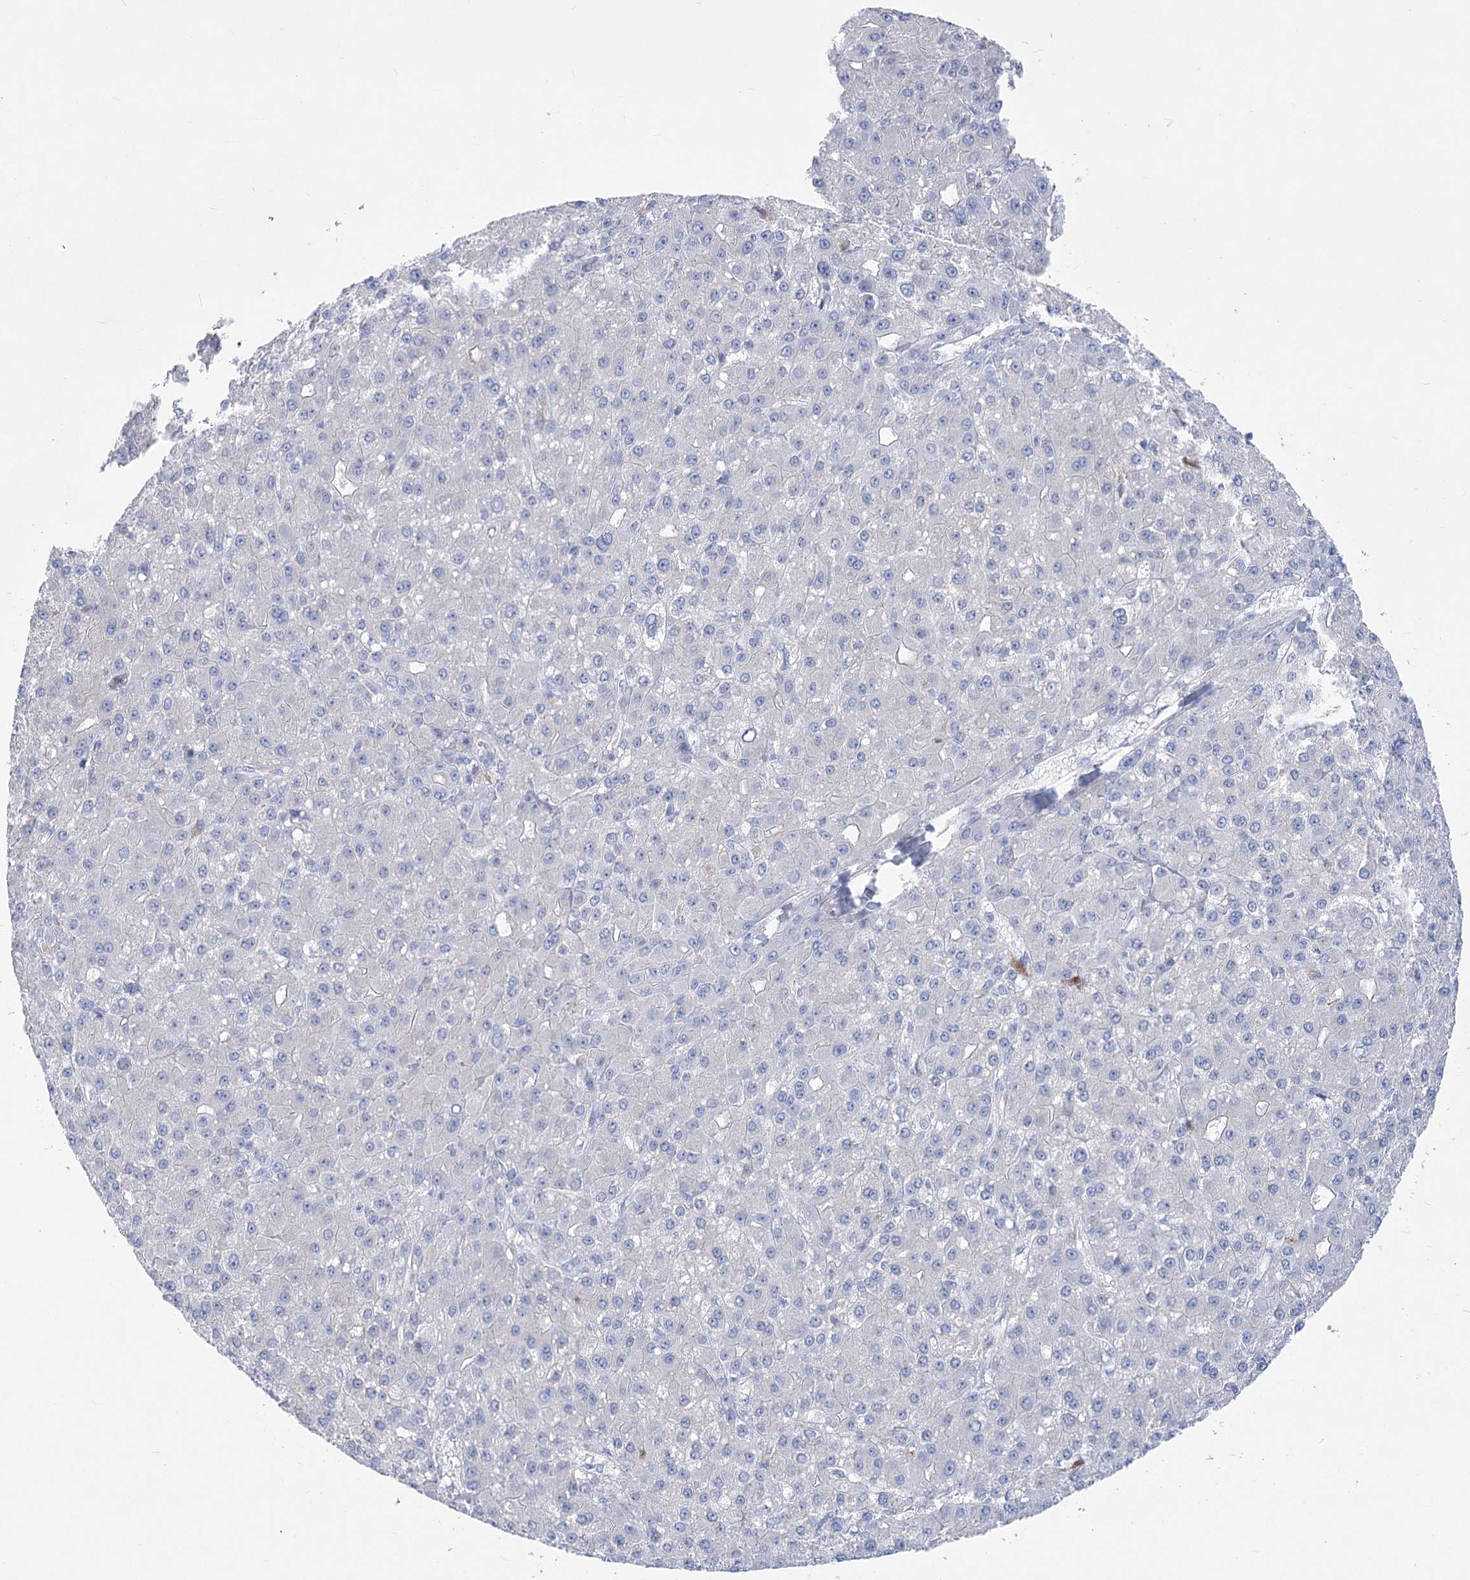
{"staining": {"intensity": "negative", "quantity": "none", "location": "none"}, "tissue": "liver cancer", "cell_type": "Tumor cells", "image_type": "cancer", "snomed": [{"axis": "morphology", "description": "Carcinoma, Hepatocellular, NOS"}, {"axis": "topography", "description": "Liver"}], "caption": "Immunohistochemistry of hepatocellular carcinoma (liver) demonstrates no positivity in tumor cells. (DAB immunohistochemistry, high magnification).", "gene": "PCDHA1", "patient": {"sex": "male", "age": 67}}